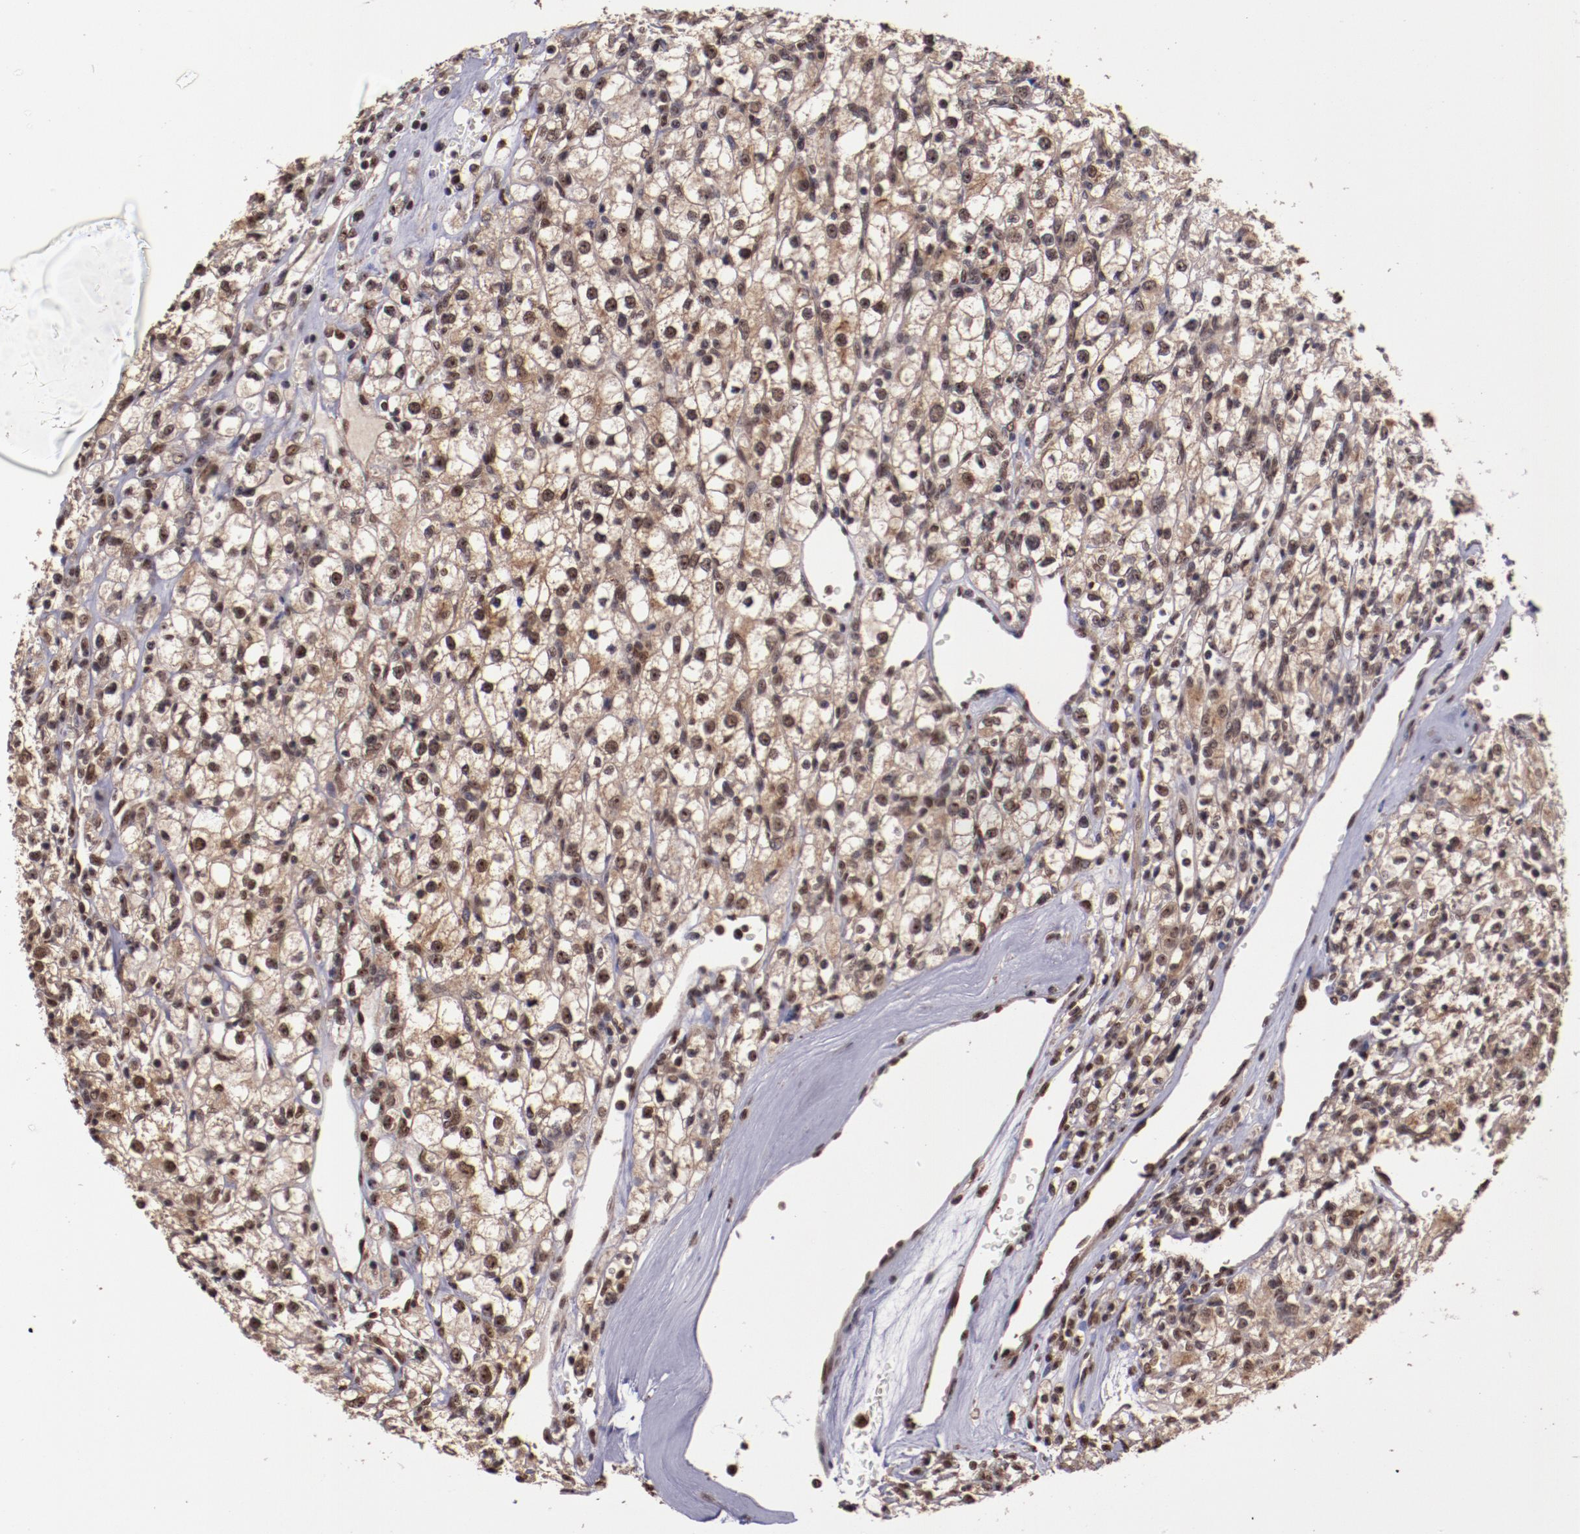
{"staining": {"intensity": "moderate", "quantity": ">75%", "location": "cytoplasmic/membranous,nuclear"}, "tissue": "renal cancer", "cell_type": "Tumor cells", "image_type": "cancer", "snomed": [{"axis": "morphology", "description": "Adenocarcinoma, NOS"}, {"axis": "topography", "description": "Kidney"}], "caption": "Protein expression analysis of renal cancer displays moderate cytoplasmic/membranous and nuclear expression in about >75% of tumor cells.", "gene": "CECR2", "patient": {"sex": "female", "age": 62}}